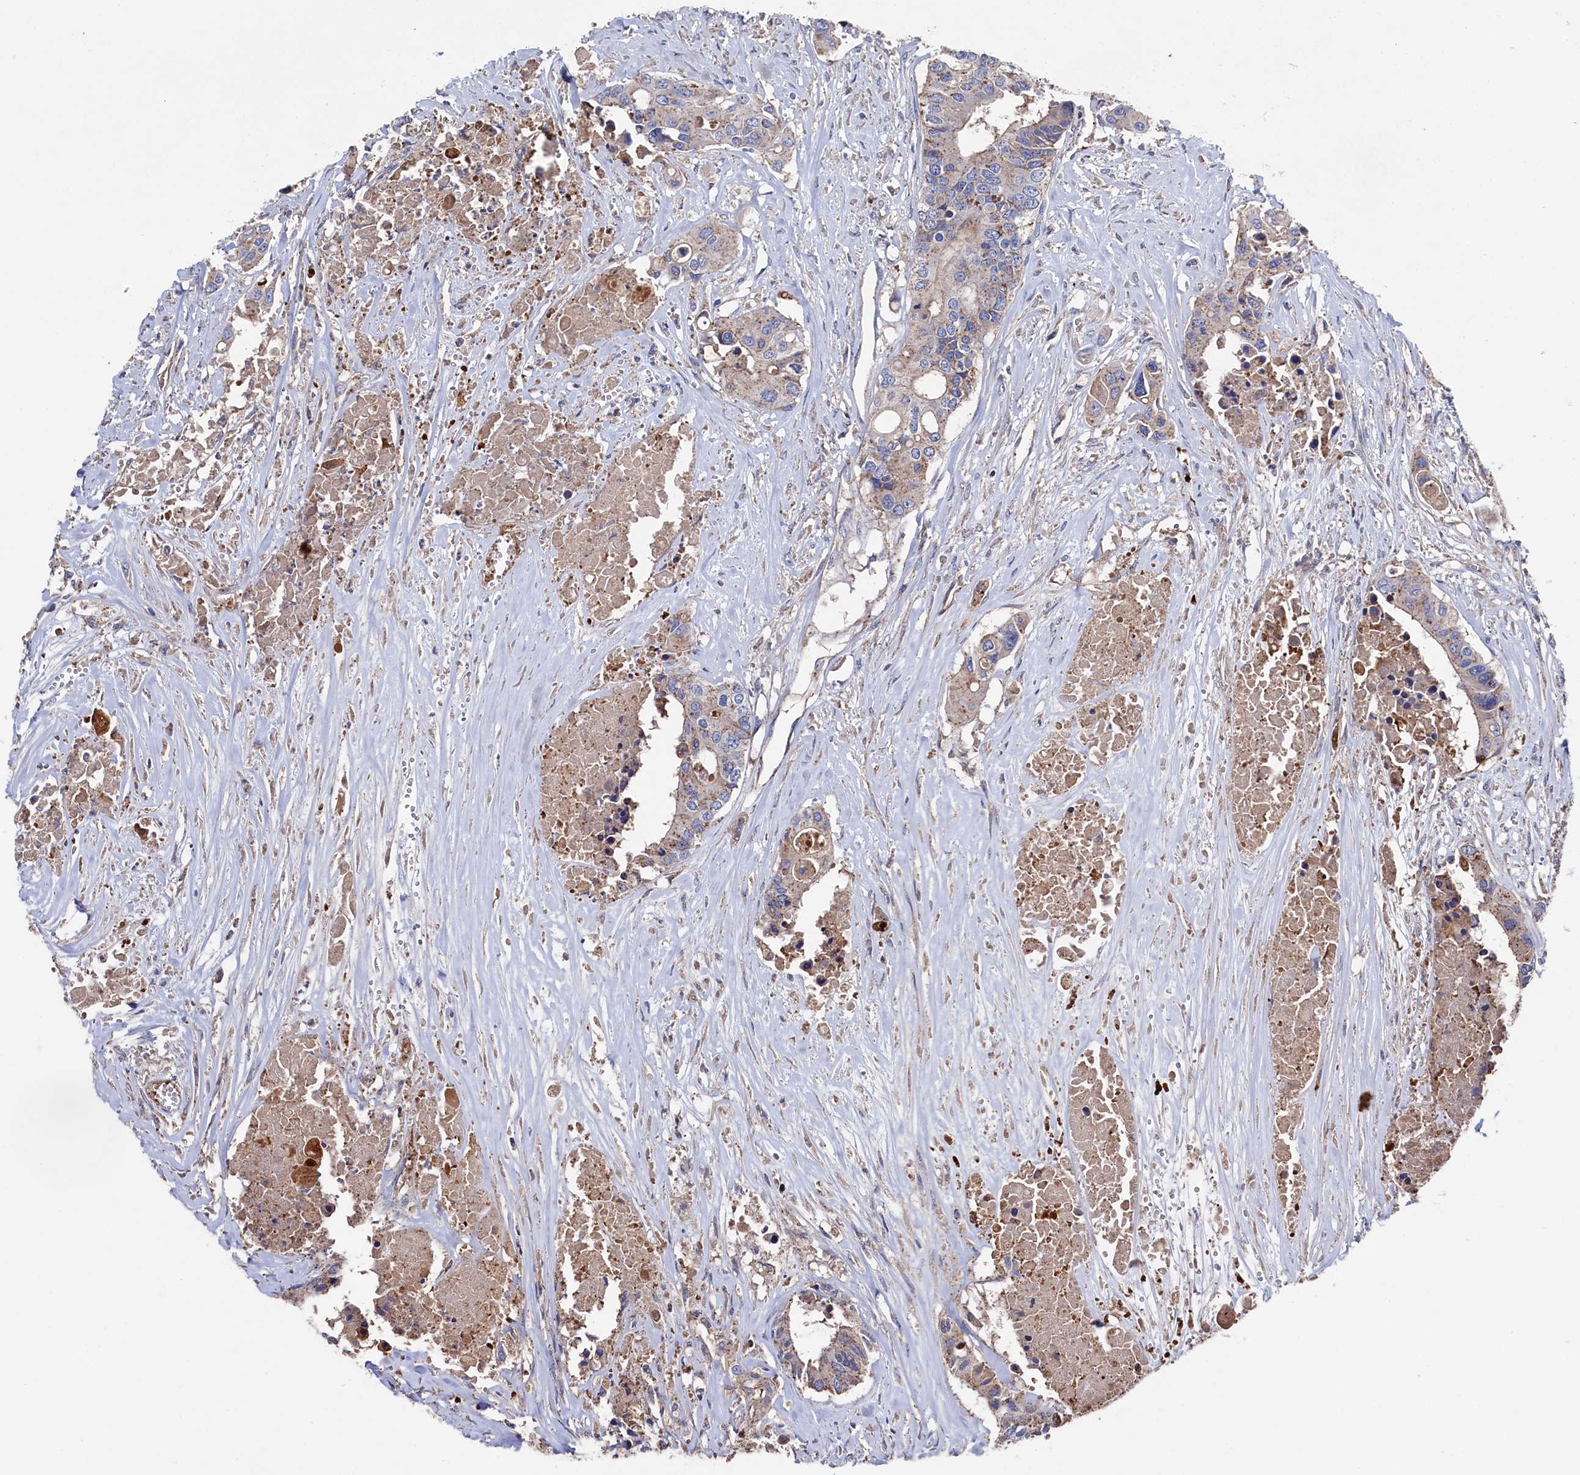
{"staining": {"intensity": "weak", "quantity": "25%-75%", "location": "cytoplasmic/membranous"}, "tissue": "colorectal cancer", "cell_type": "Tumor cells", "image_type": "cancer", "snomed": [{"axis": "morphology", "description": "Adenocarcinoma, NOS"}, {"axis": "topography", "description": "Colon"}], "caption": "About 25%-75% of tumor cells in colorectal cancer (adenocarcinoma) show weak cytoplasmic/membranous protein positivity as visualized by brown immunohistochemical staining.", "gene": "TK2", "patient": {"sex": "male", "age": 77}}